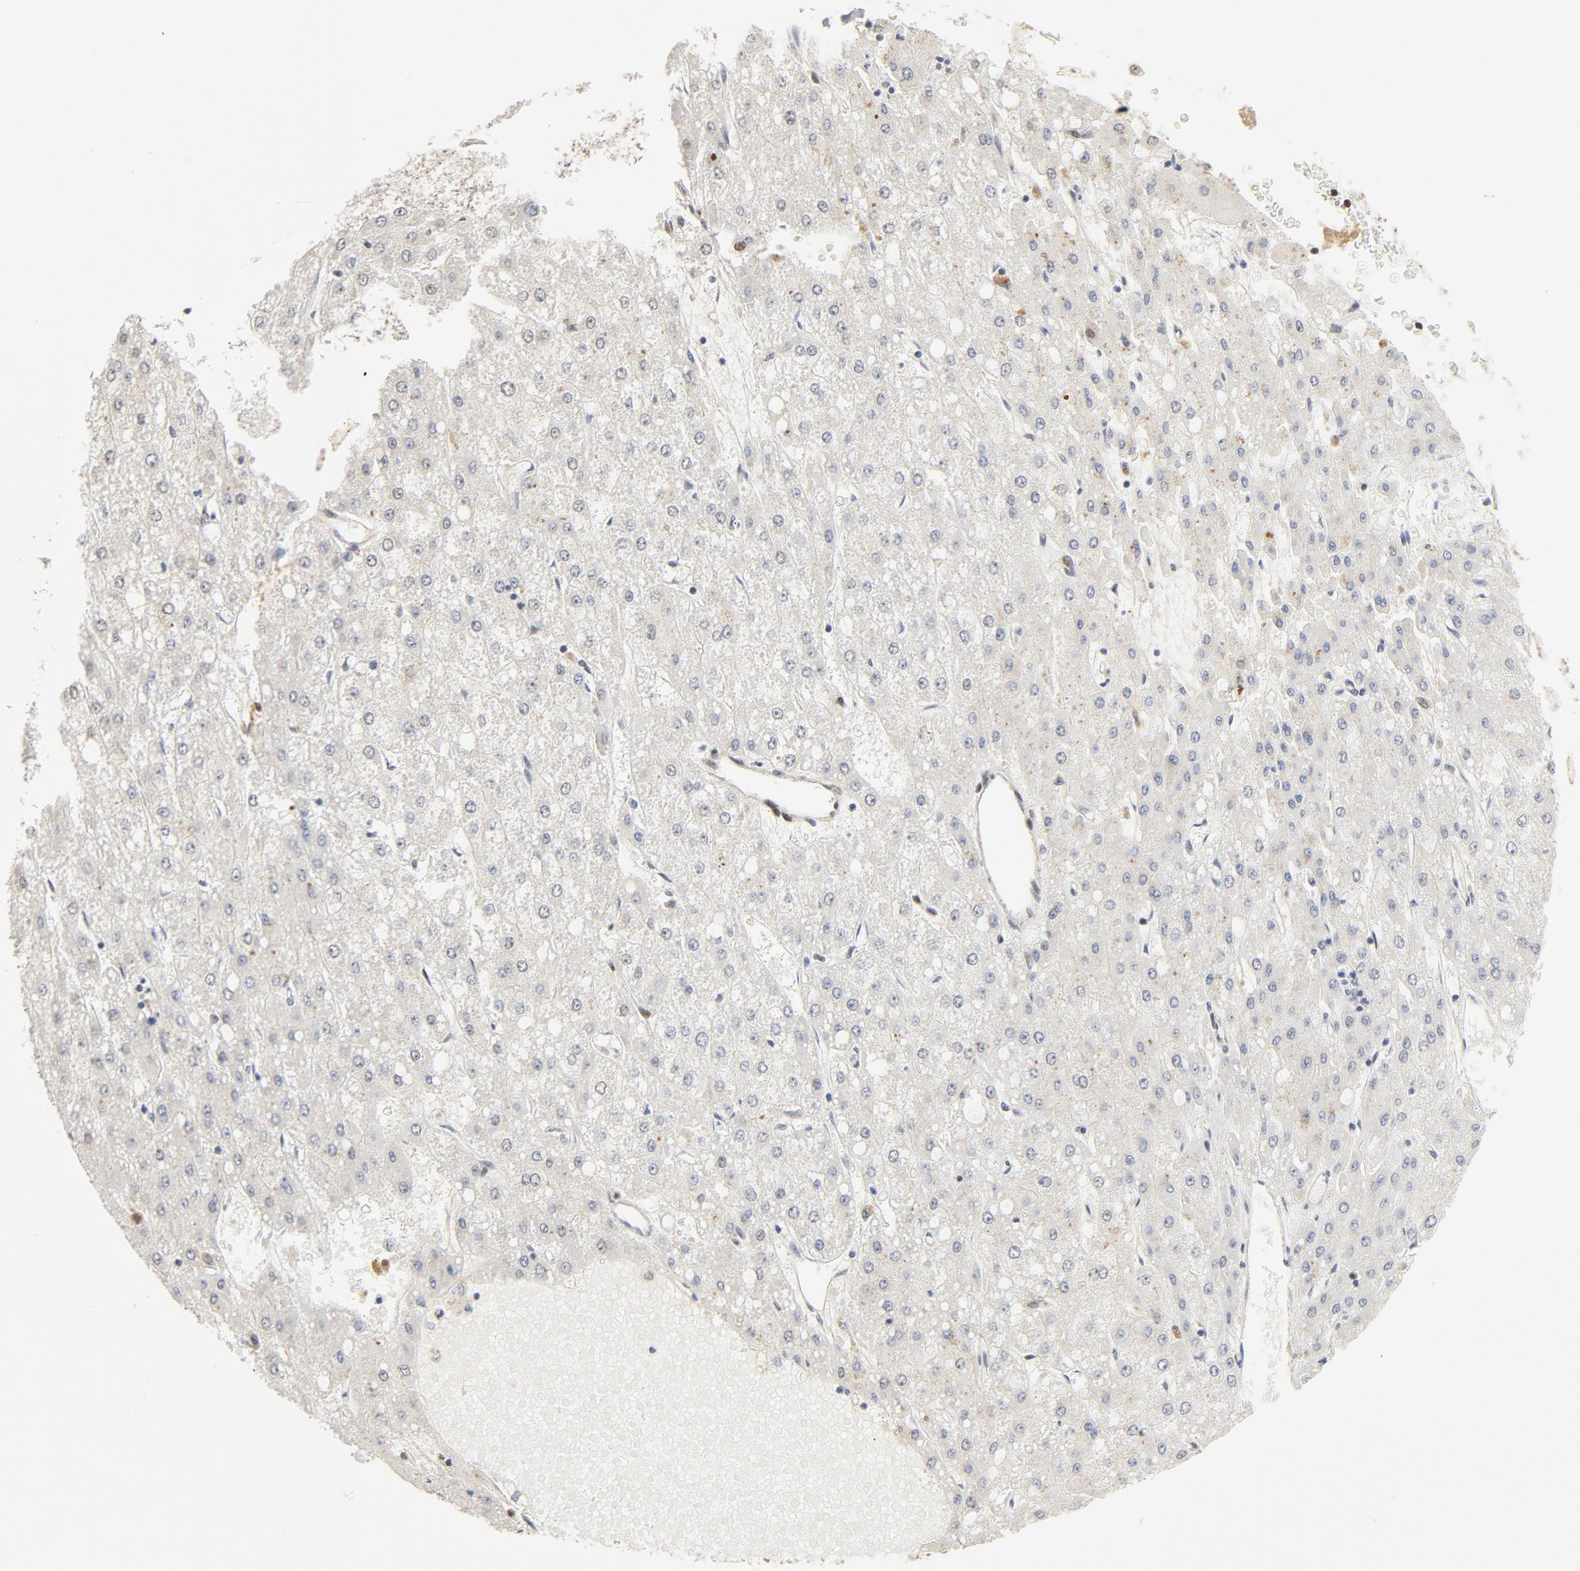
{"staining": {"intensity": "negative", "quantity": "none", "location": "none"}, "tissue": "liver cancer", "cell_type": "Tumor cells", "image_type": "cancer", "snomed": [{"axis": "morphology", "description": "Carcinoma, Hepatocellular, NOS"}, {"axis": "topography", "description": "Liver"}], "caption": "High magnification brightfield microscopy of hepatocellular carcinoma (liver) stained with DAB (brown) and counterstained with hematoxylin (blue): tumor cells show no significant staining.", "gene": "GTF2I", "patient": {"sex": "female", "age": 52}}